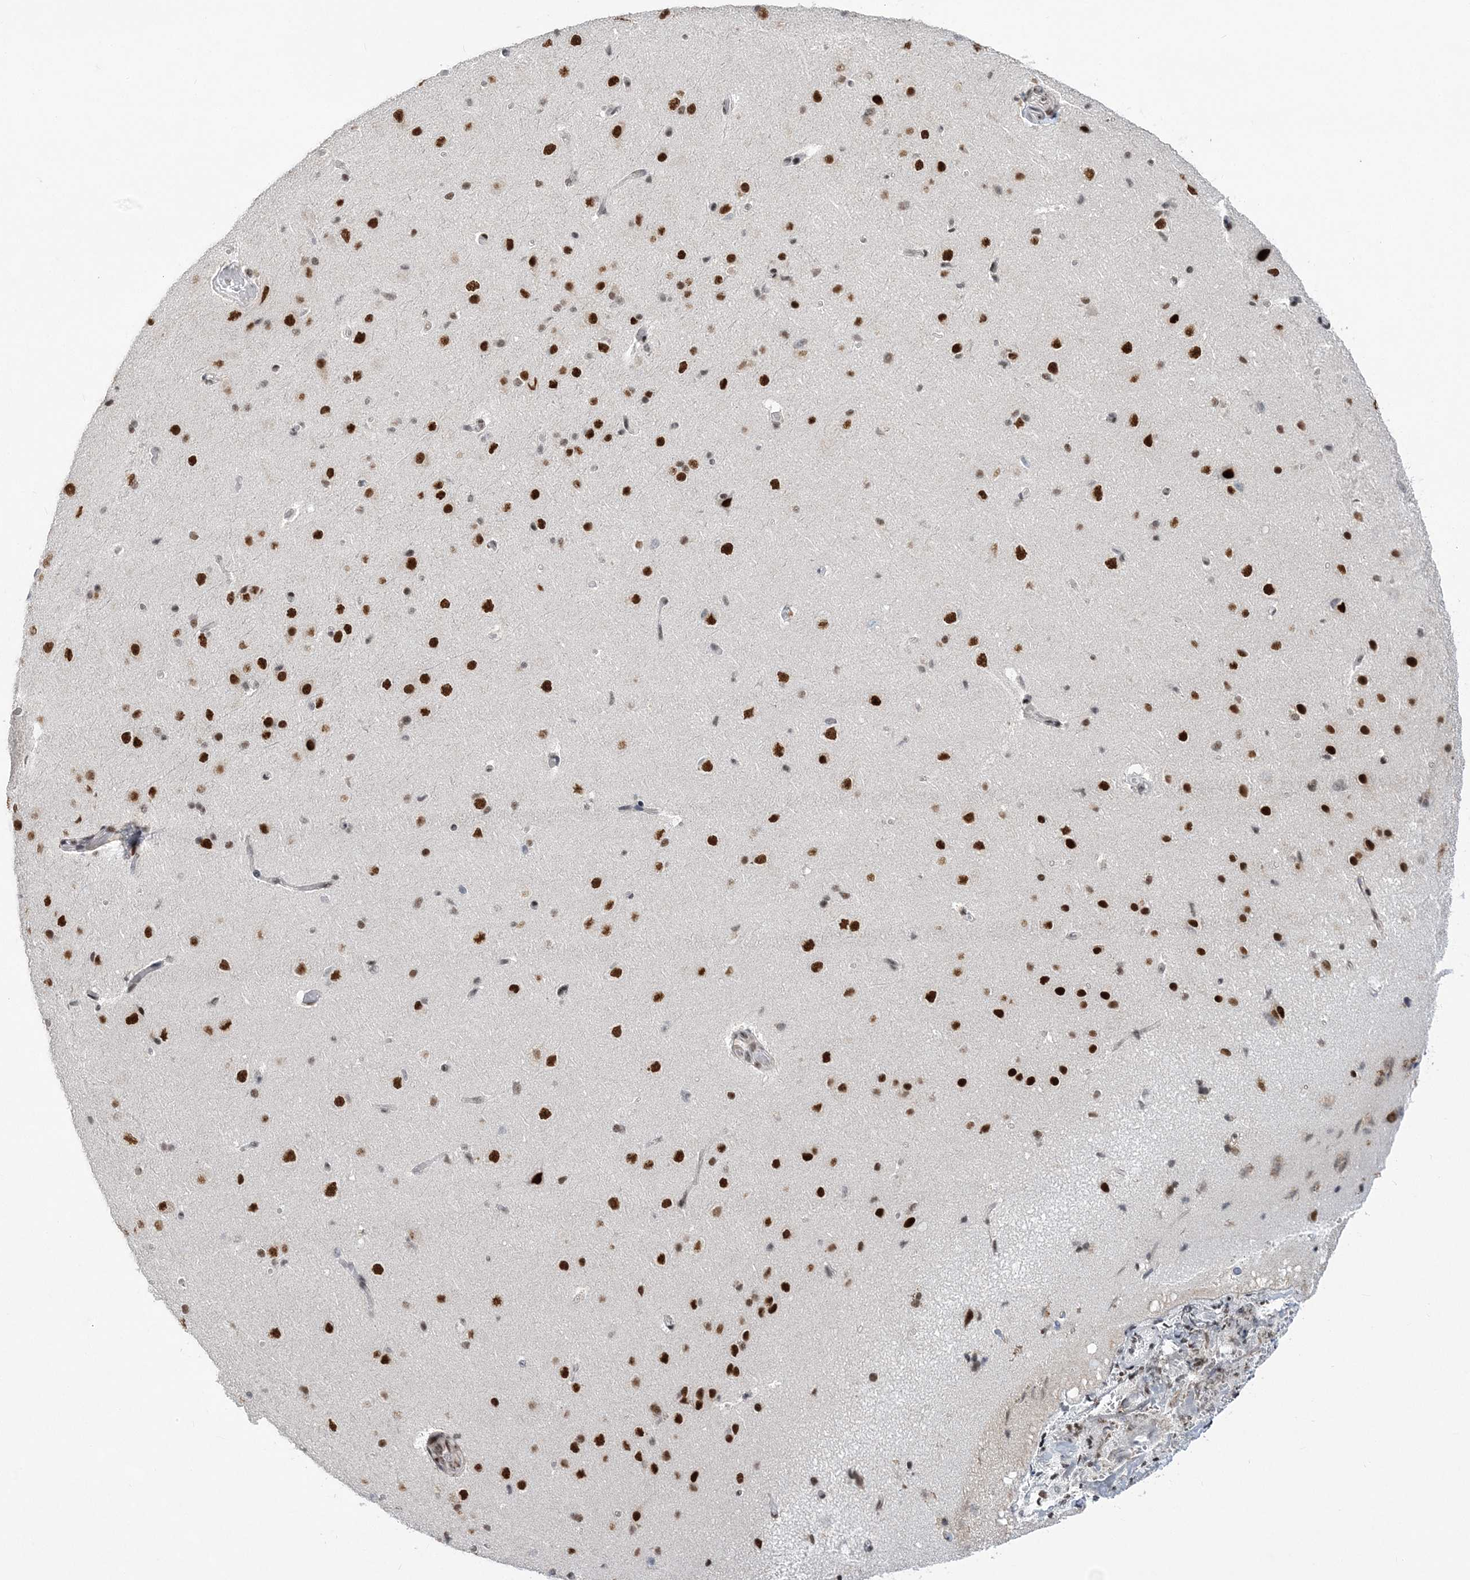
{"staining": {"intensity": "moderate", "quantity": ">75%", "location": "nuclear"}, "tissue": "cerebral cortex", "cell_type": "Endothelial cells", "image_type": "normal", "snomed": [{"axis": "morphology", "description": "Normal tissue, NOS"}, {"axis": "topography", "description": "Cerebral cortex"}], "caption": "Normal cerebral cortex reveals moderate nuclear expression in about >75% of endothelial cells (DAB = brown stain, brightfield microscopy at high magnification)..", "gene": "ZBTB7A", "patient": {"sex": "male", "age": 34}}